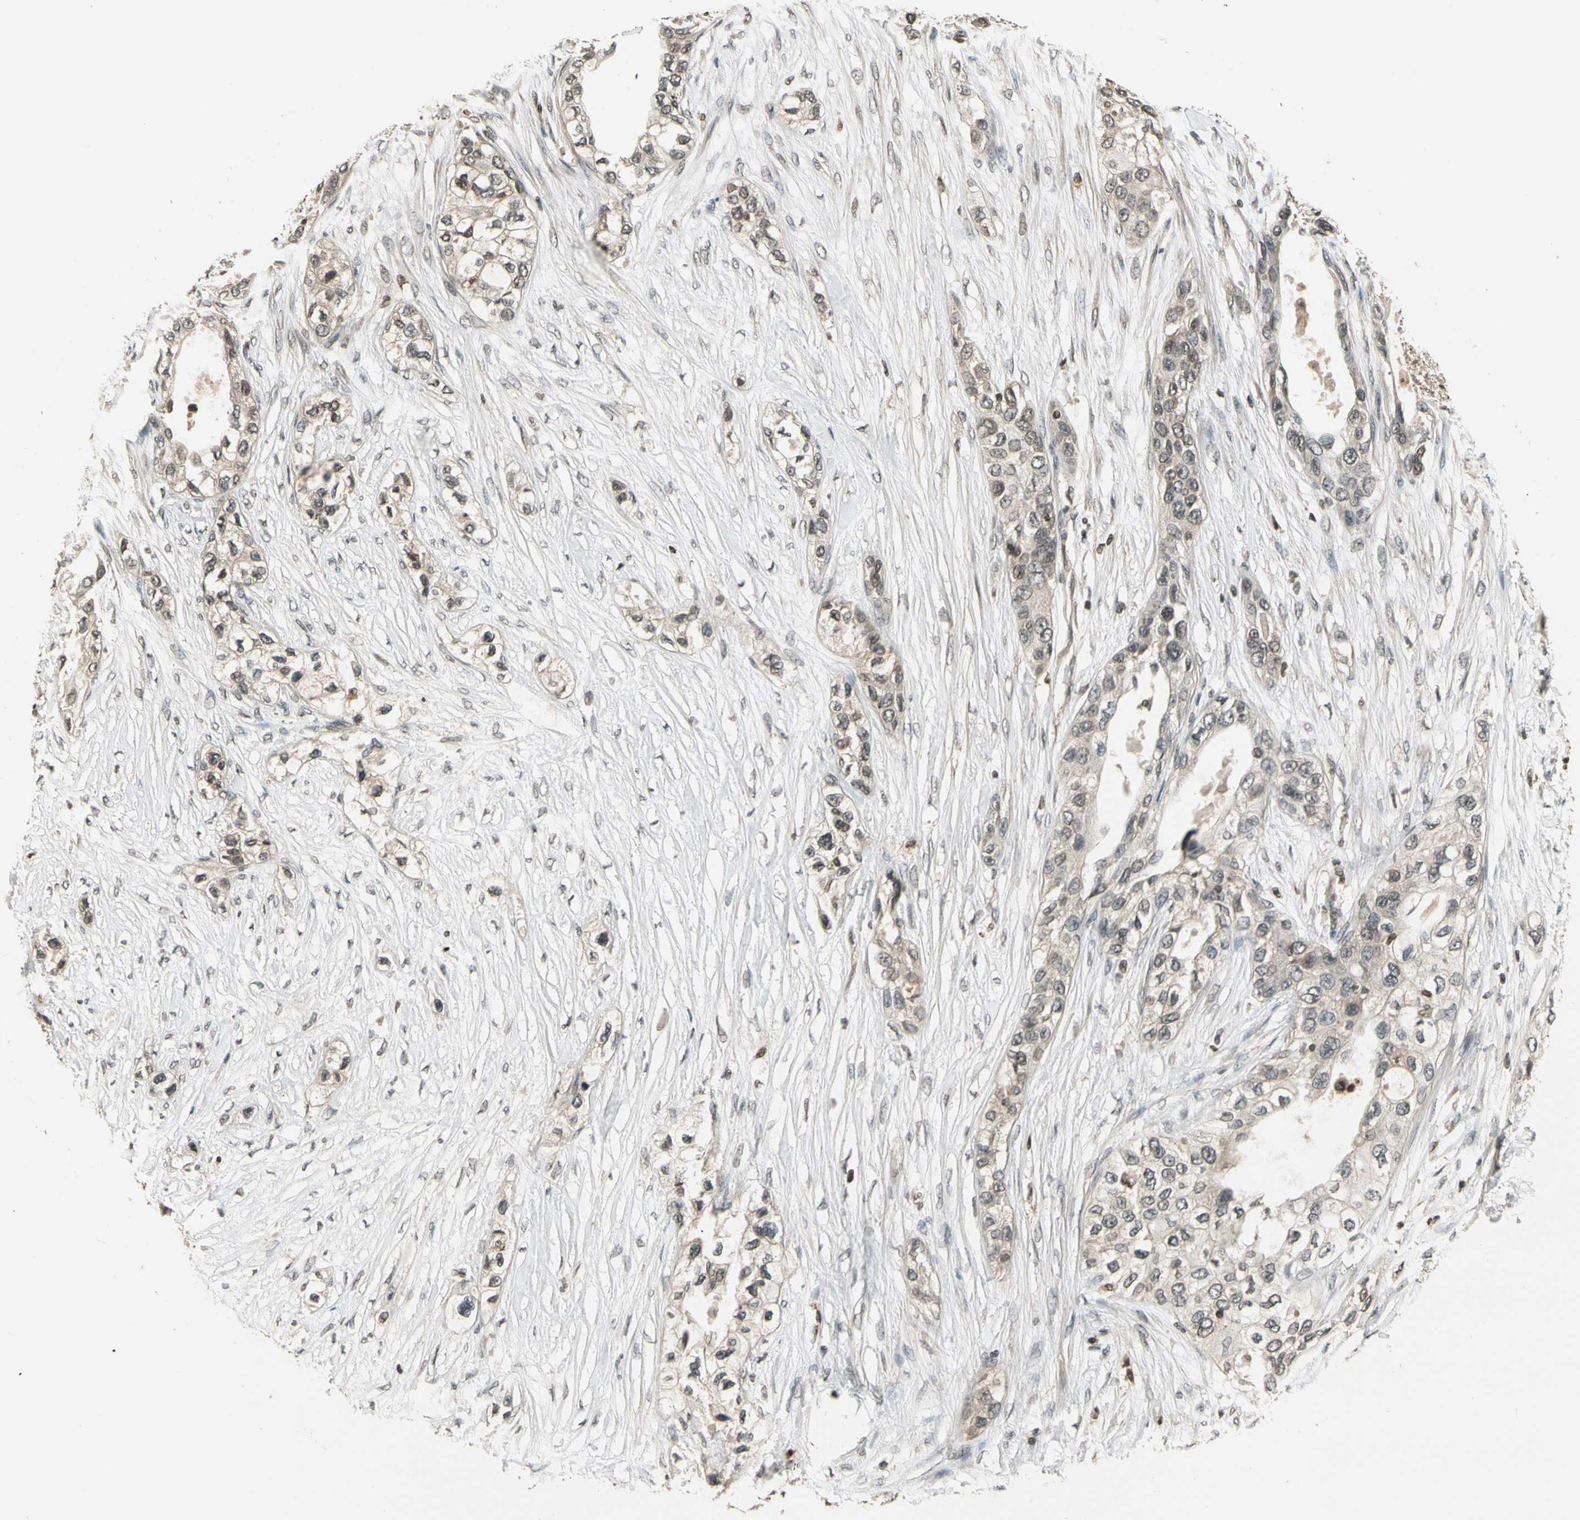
{"staining": {"intensity": "weak", "quantity": ">75%", "location": "cytoplasmic/membranous,nuclear"}, "tissue": "pancreatic cancer", "cell_type": "Tumor cells", "image_type": "cancer", "snomed": [{"axis": "morphology", "description": "Adenocarcinoma, NOS"}, {"axis": "topography", "description": "Pancreas"}], "caption": "The immunohistochemical stain highlights weak cytoplasmic/membranous and nuclear expression in tumor cells of pancreatic adenocarcinoma tissue.", "gene": "SOD1", "patient": {"sex": "female", "age": 70}}